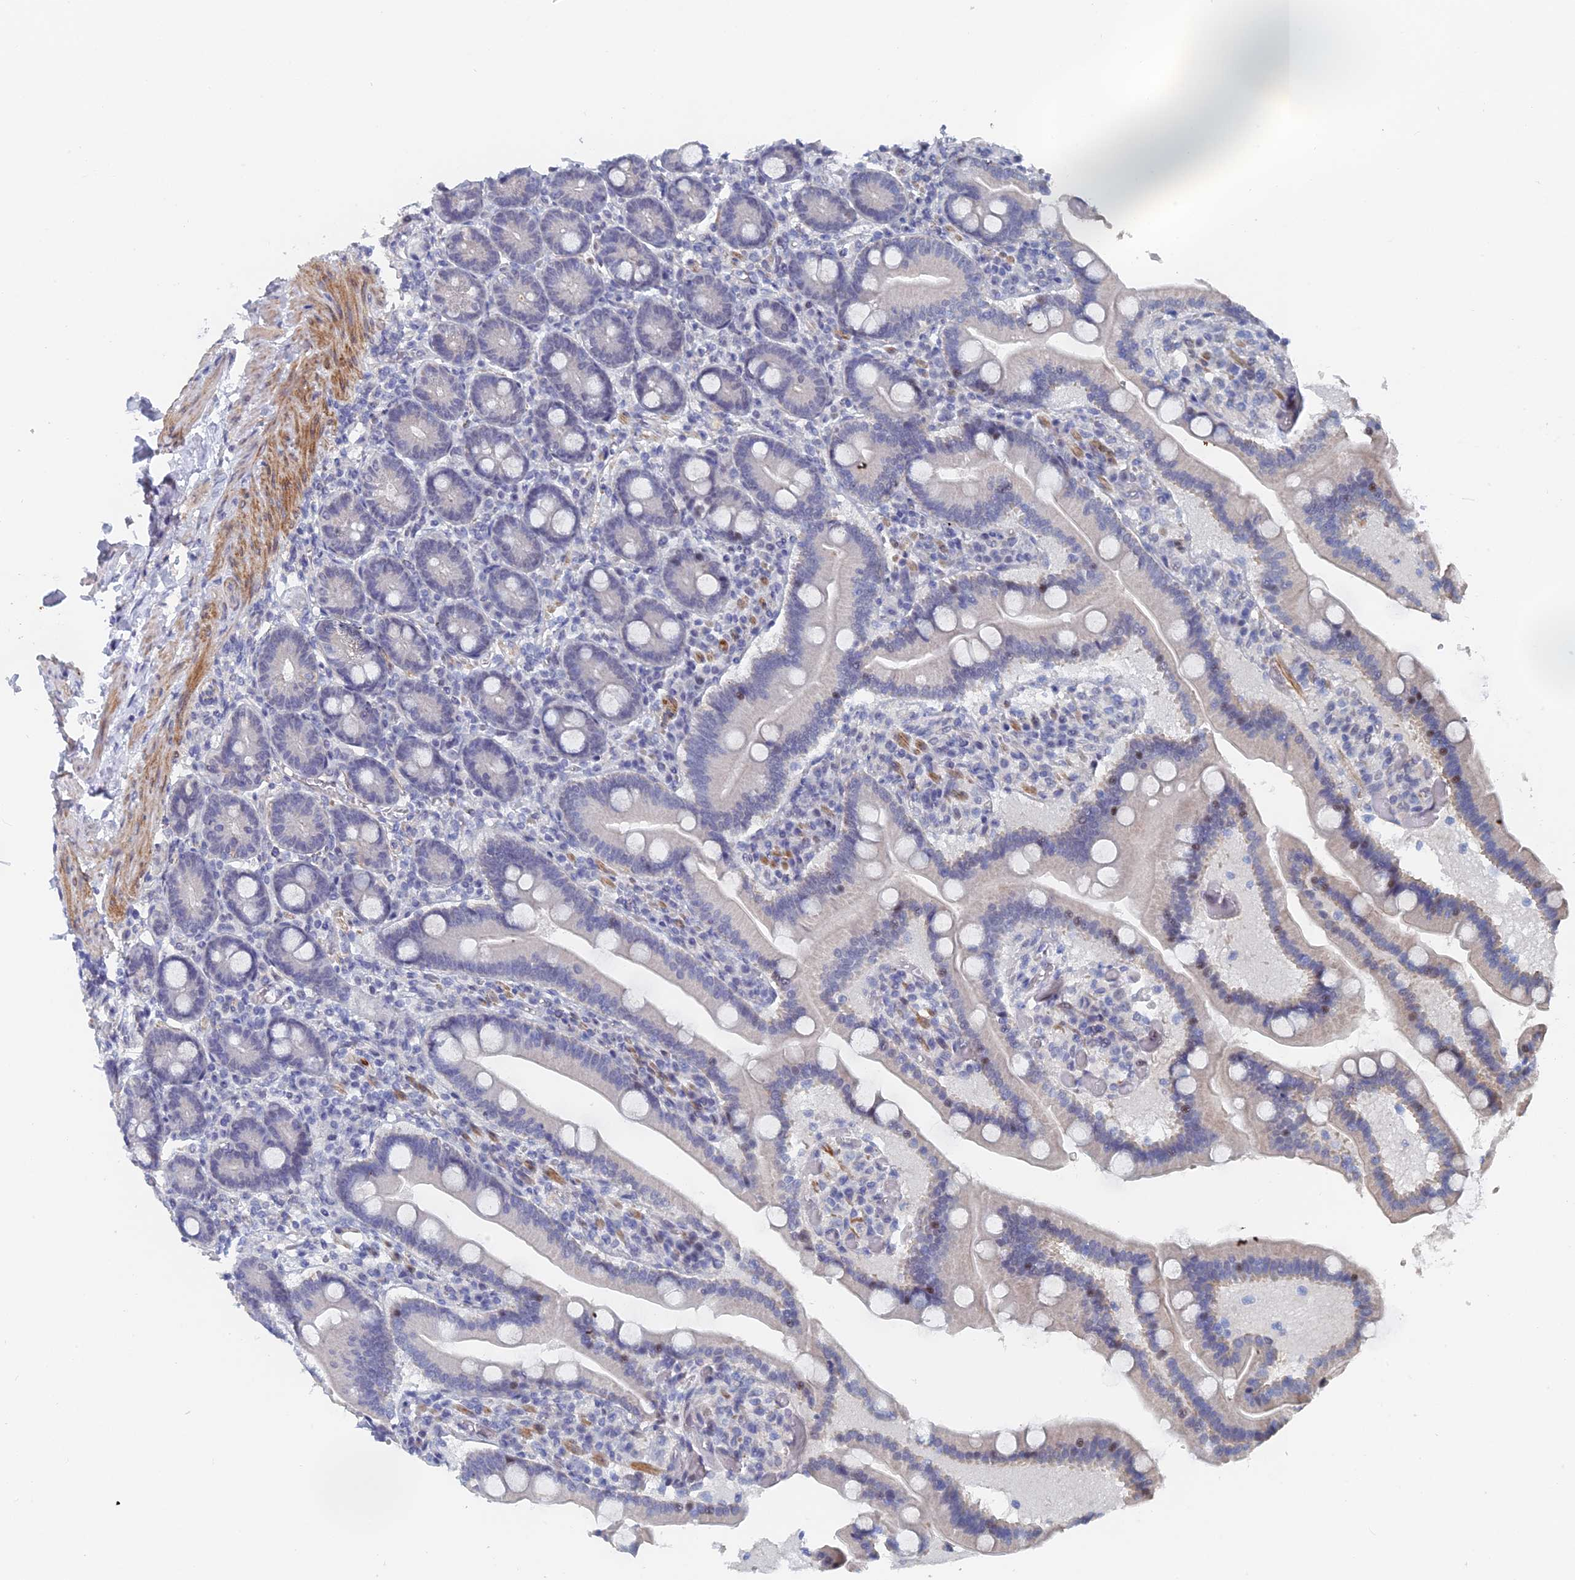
{"staining": {"intensity": "negative", "quantity": "none", "location": "none"}, "tissue": "duodenum", "cell_type": "Glandular cells", "image_type": "normal", "snomed": [{"axis": "morphology", "description": "Normal tissue, NOS"}, {"axis": "topography", "description": "Duodenum"}], "caption": "Human duodenum stained for a protein using IHC exhibits no expression in glandular cells.", "gene": "GMNC", "patient": {"sex": "female", "age": 62}}